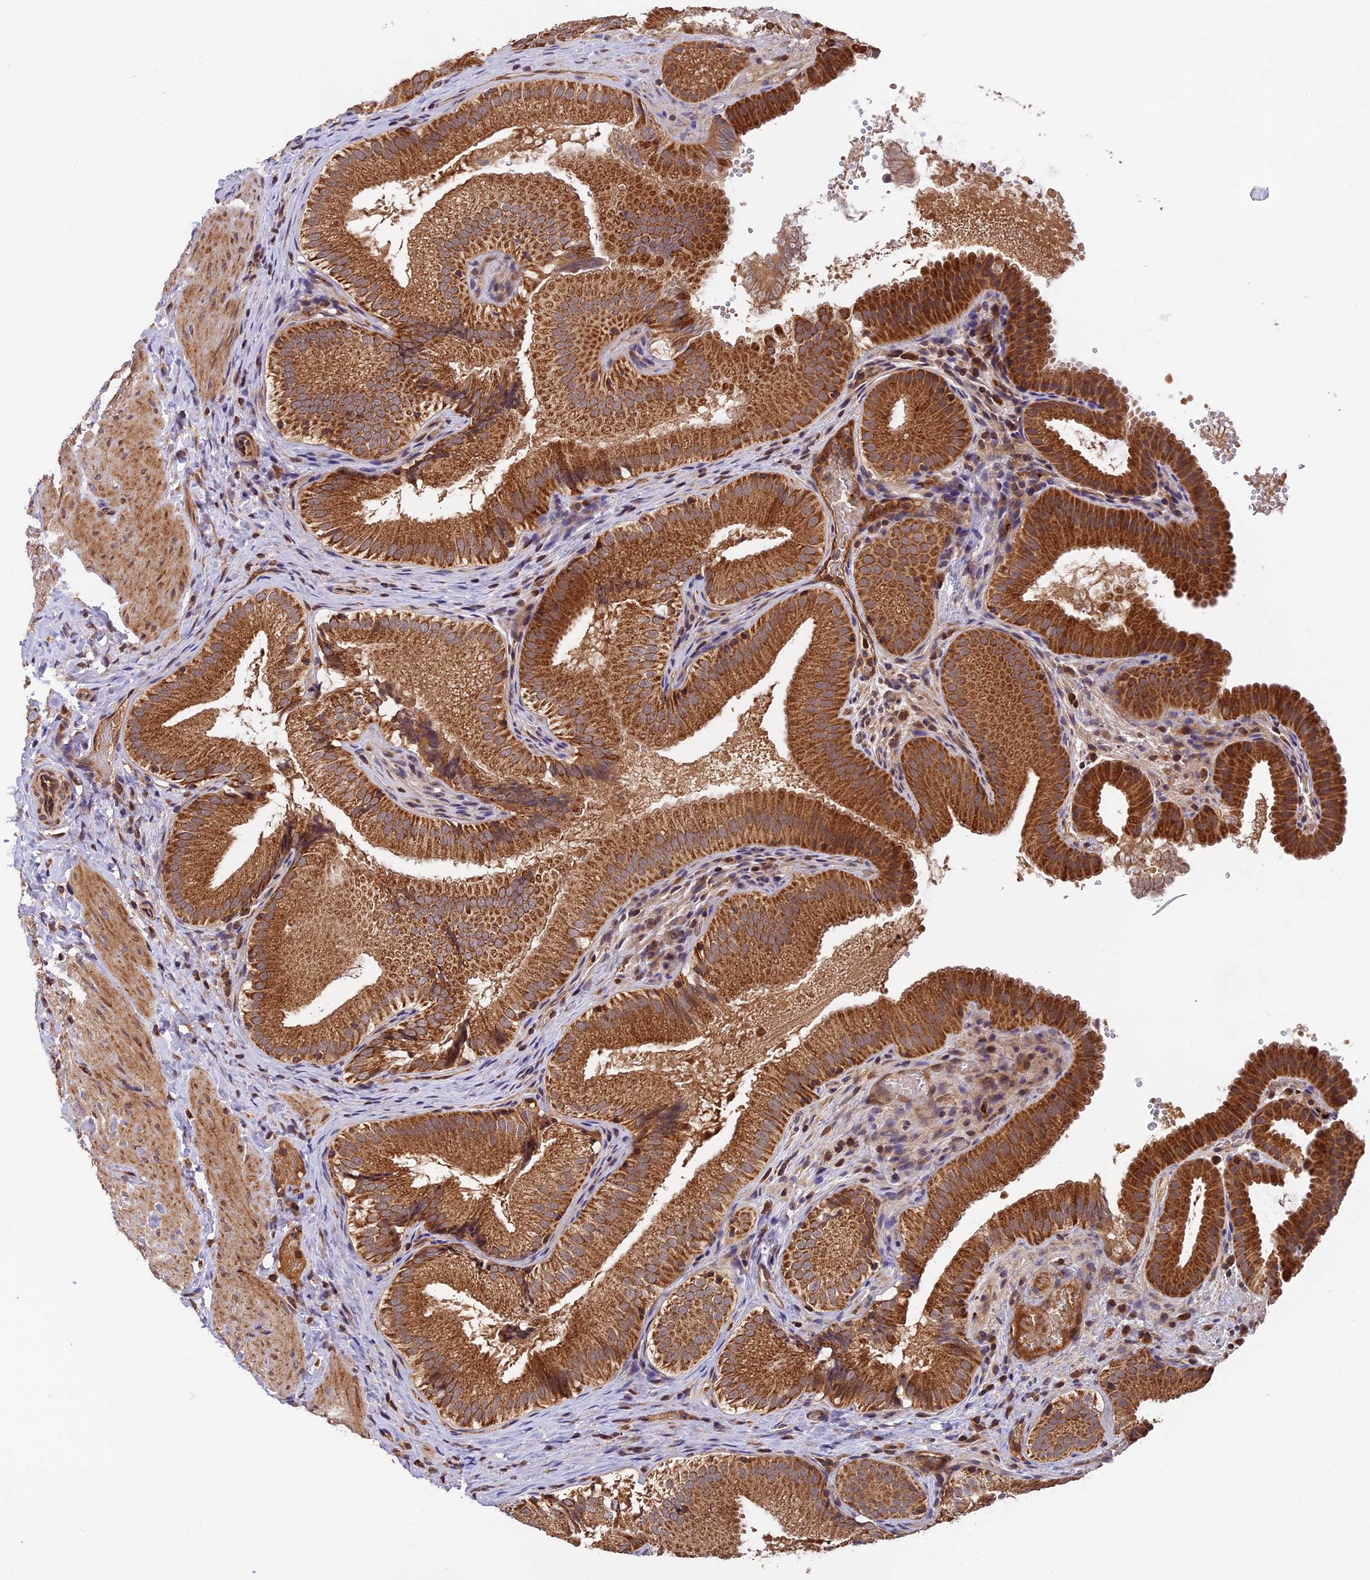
{"staining": {"intensity": "strong", "quantity": ">75%", "location": "cytoplasmic/membranous"}, "tissue": "gallbladder", "cell_type": "Glandular cells", "image_type": "normal", "snomed": [{"axis": "morphology", "description": "Normal tissue, NOS"}, {"axis": "topography", "description": "Gallbladder"}], "caption": "Approximately >75% of glandular cells in normal gallbladder reveal strong cytoplasmic/membranous protein positivity as visualized by brown immunohistochemical staining.", "gene": "MNS1", "patient": {"sex": "female", "age": 30}}